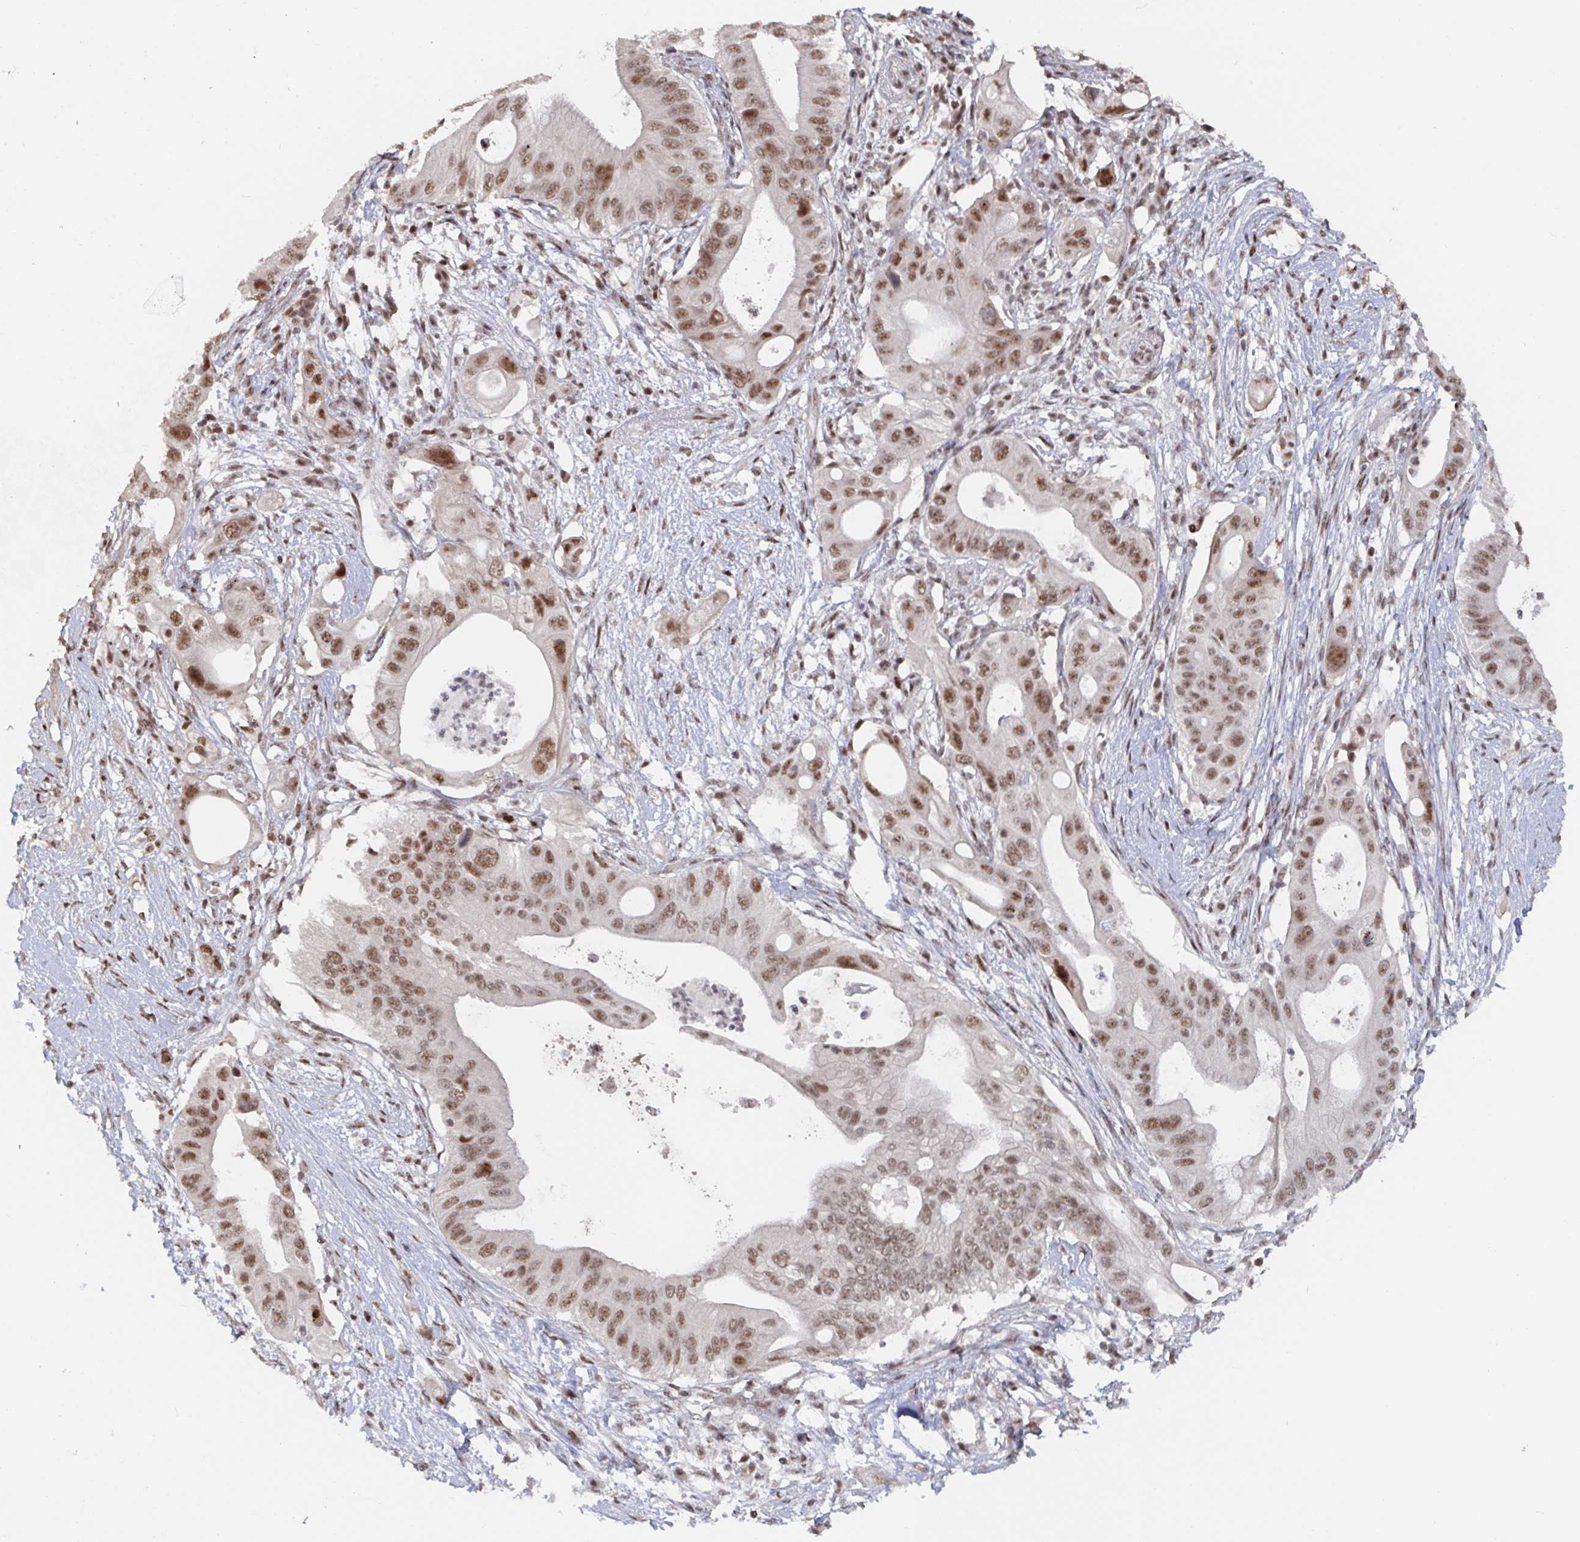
{"staining": {"intensity": "moderate", "quantity": ">75%", "location": "nuclear"}, "tissue": "pancreatic cancer", "cell_type": "Tumor cells", "image_type": "cancer", "snomed": [{"axis": "morphology", "description": "Adenocarcinoma, NOS"}, {"axis": "topography", "description": "Pancreas"}], "caption": "A medium amount of moderate nuclear expression is identified in about >75% of tumor cells in pancreatic cancer (adenocarcinoma) tissue.", "gene": "ZDHHC12", "patient": {"sex": "female", "age": 72}}